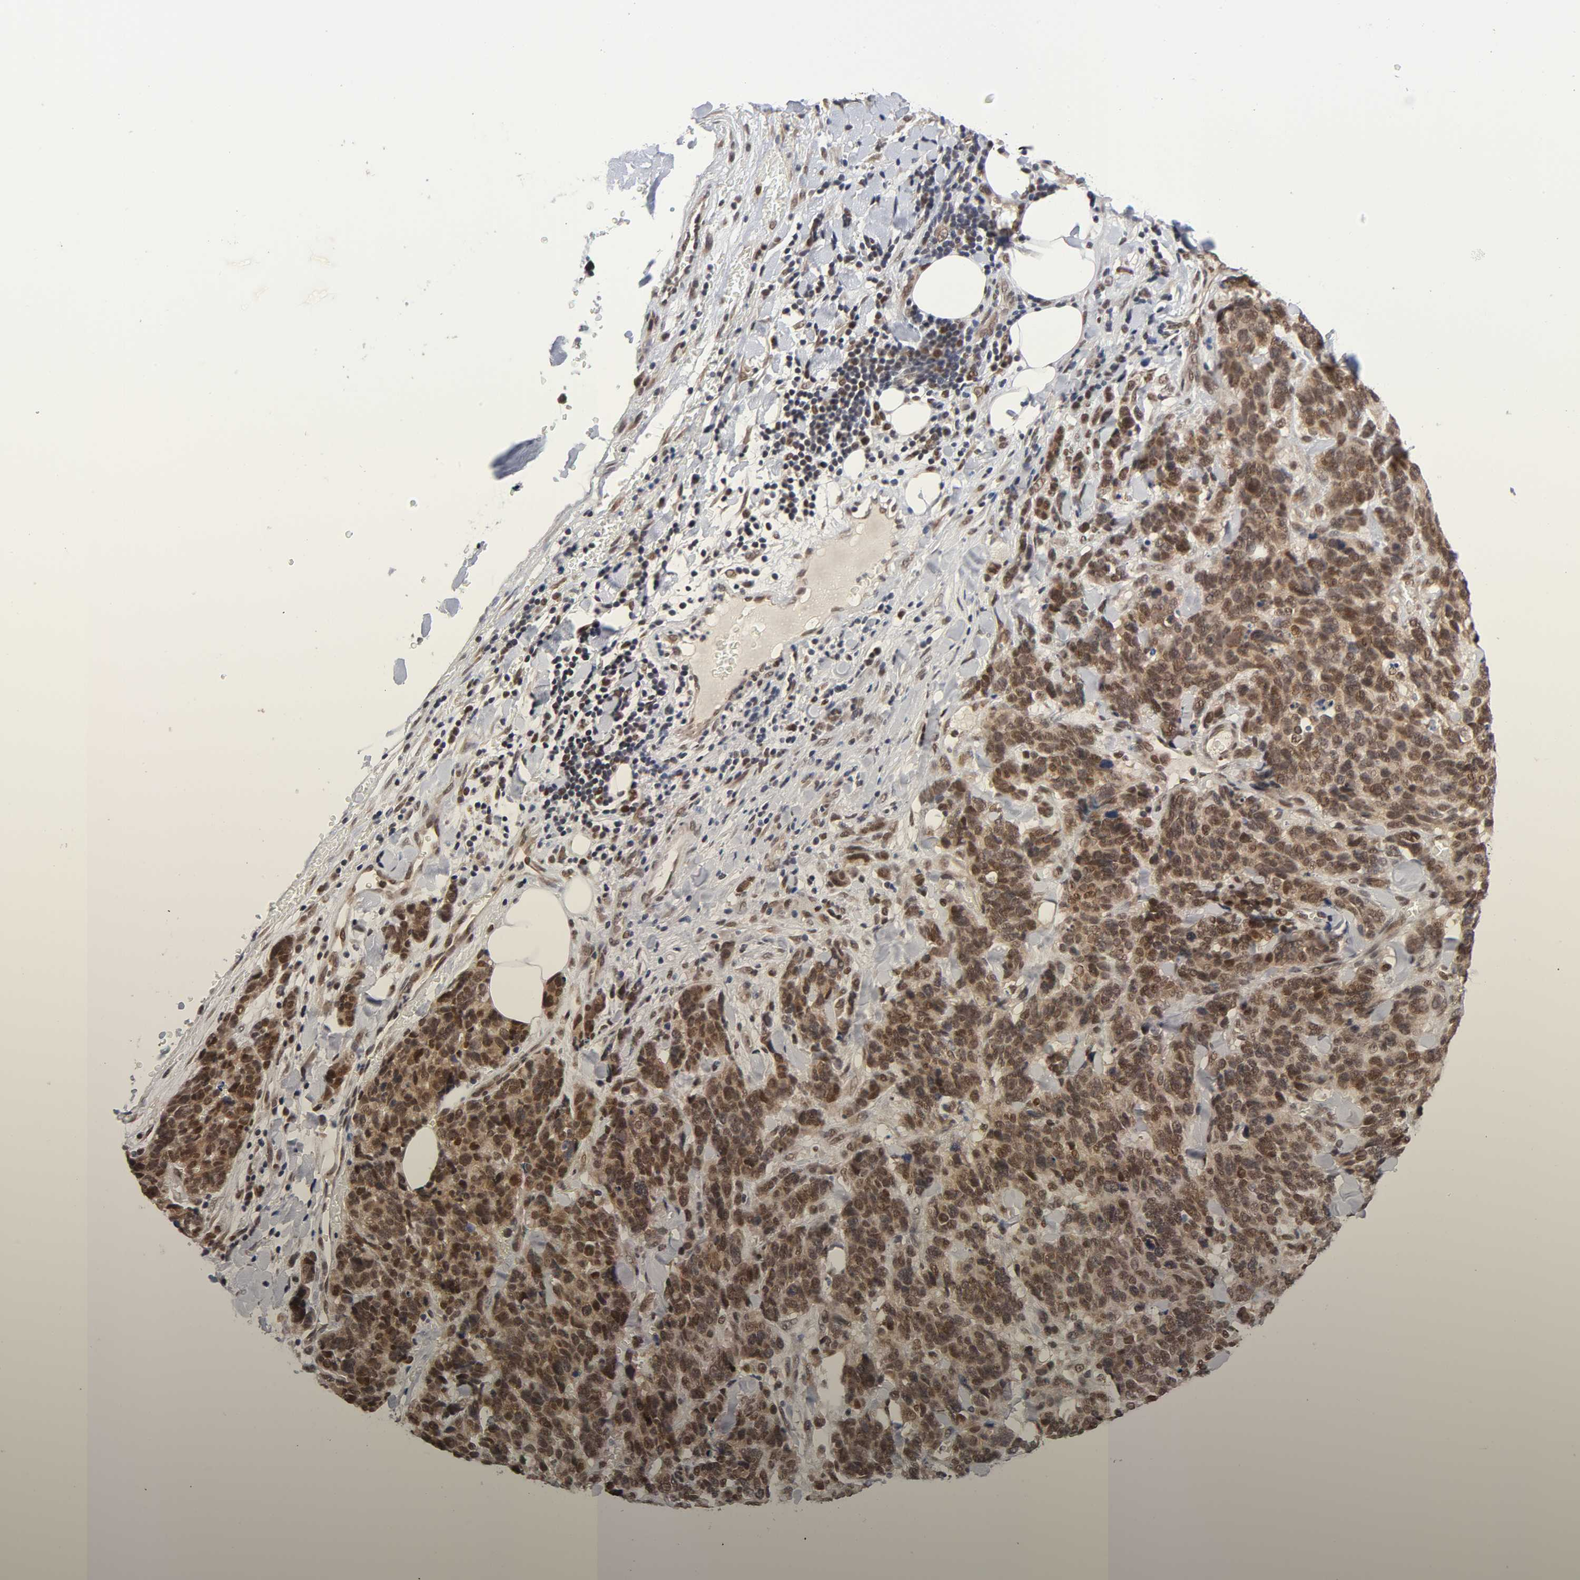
{"staining": {"intensity": "strong", "quantity": ">75%", "location": "cytoplasmic/membranous,nuclear"}, "tissue": "lung cancer", "cell_type": "Tumor cells", "image_type": "cancer", "snomed": [{"axis": "morphology", "description": "Neoplasm, malignant, NOS"}, {"axis": "topography", "description": "Lung"}], "caption": "Protein analysis of lung cancer (malignant neoplasm) tissue displays strong cytoplasmic/membranous and nuclear expression in about >75% of tumor cells.", "gene": "EP300", "patient": {"sex": "female", "age": 58}}